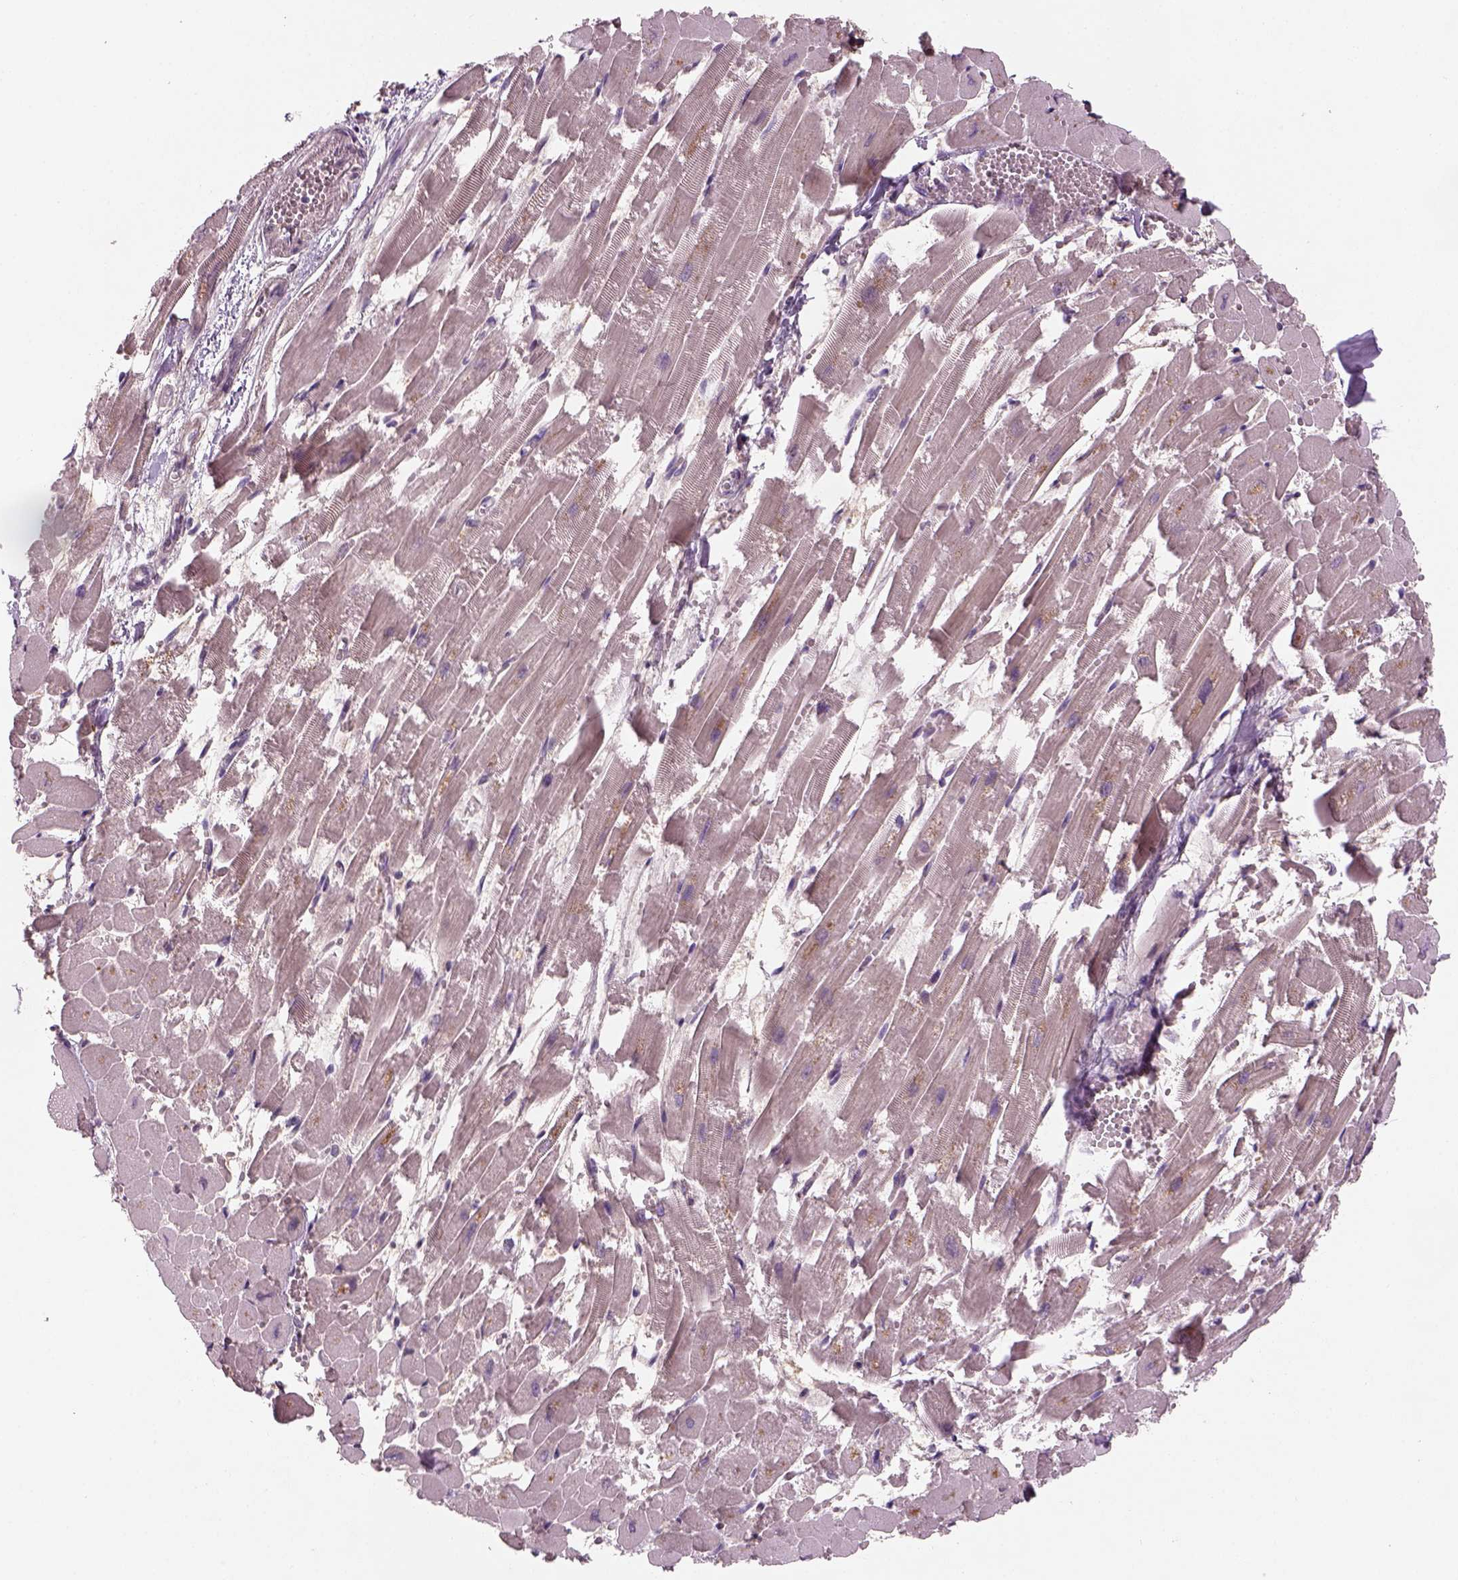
{"staining": {"intensity": "negative", "quantity": "none", "location": "none"}, "tissue": "heart muscle", "cell_type": "Cardiomyocytes", "image_type": "normal", "snomed": [{"axis": "morphology", "description": "Normal tissue, NOS"}, {"axis": "topography", "description": "Heart"}], "caption": "Cardiomyocytes show no significant positivity in unremarkable heart muscle. The staining is performed using DAB (3,3'-diaminobenzidine) brown chromogen with nuclei counter-stained in using hematoxylin.", "gene": "GDNF", "patient": {"sex": "female", "age": 52}}